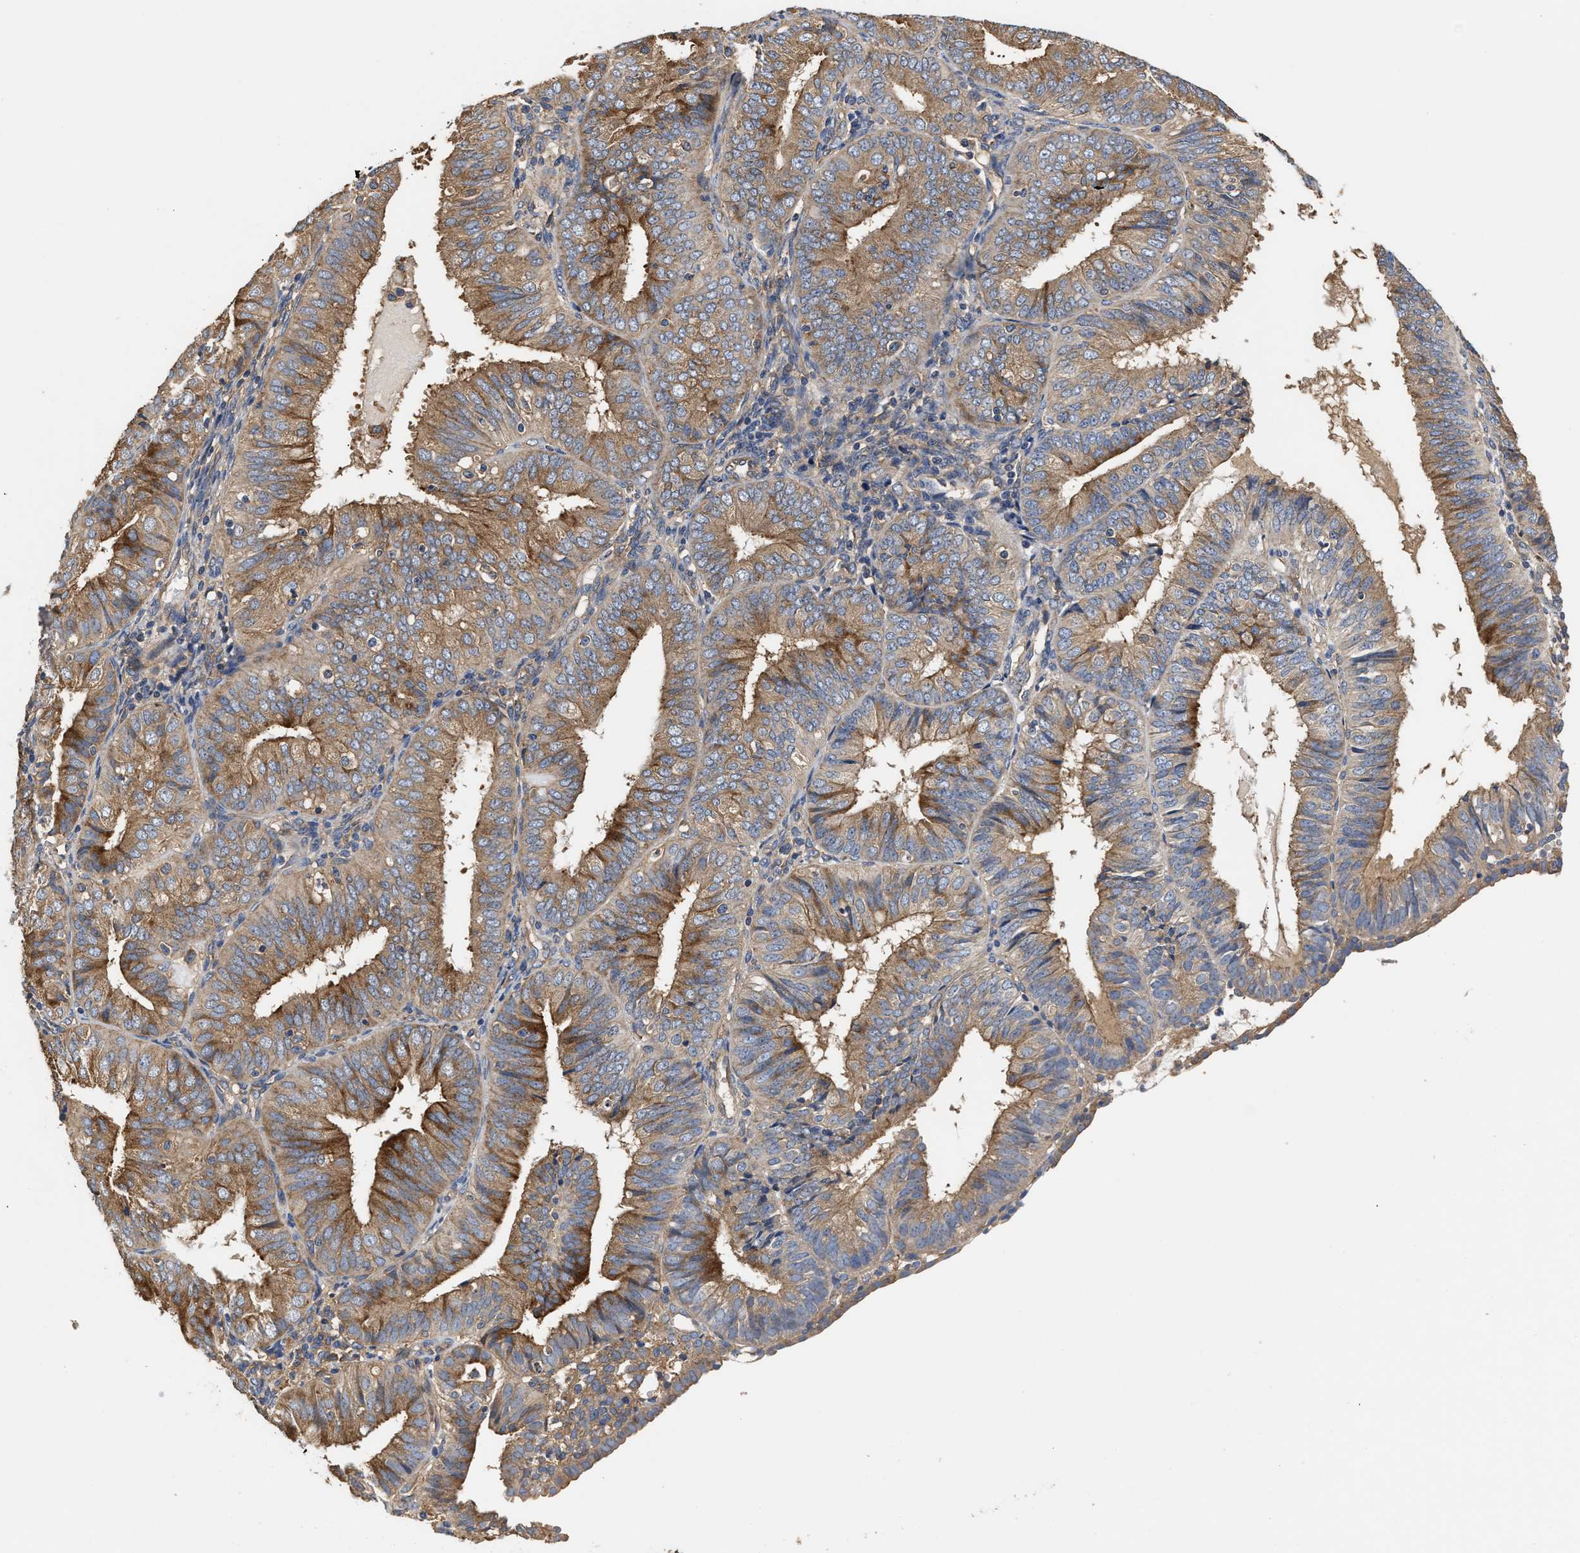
{"staining": {"intensity": "moderate", "quantity": ">75%", "location": "cytoplasmic/membranous"}, "tissue": "endometrial cancer", "cell_type": "Tumor cells", "image_type": "cancer", "snomed": [{"axis": "morphology", "description": "Adenocarcinoma, NOS"}, {"axis": "topography", "description": "Endometrium"}], "caption": "About >75% of tumor cells in endometrial cancer show moderate cytoplasmic/membranous protein staining as visualized by brown immunohistochemical staining.", "gene": "KLB", "patient": {"sex": "female", "age": 58}}